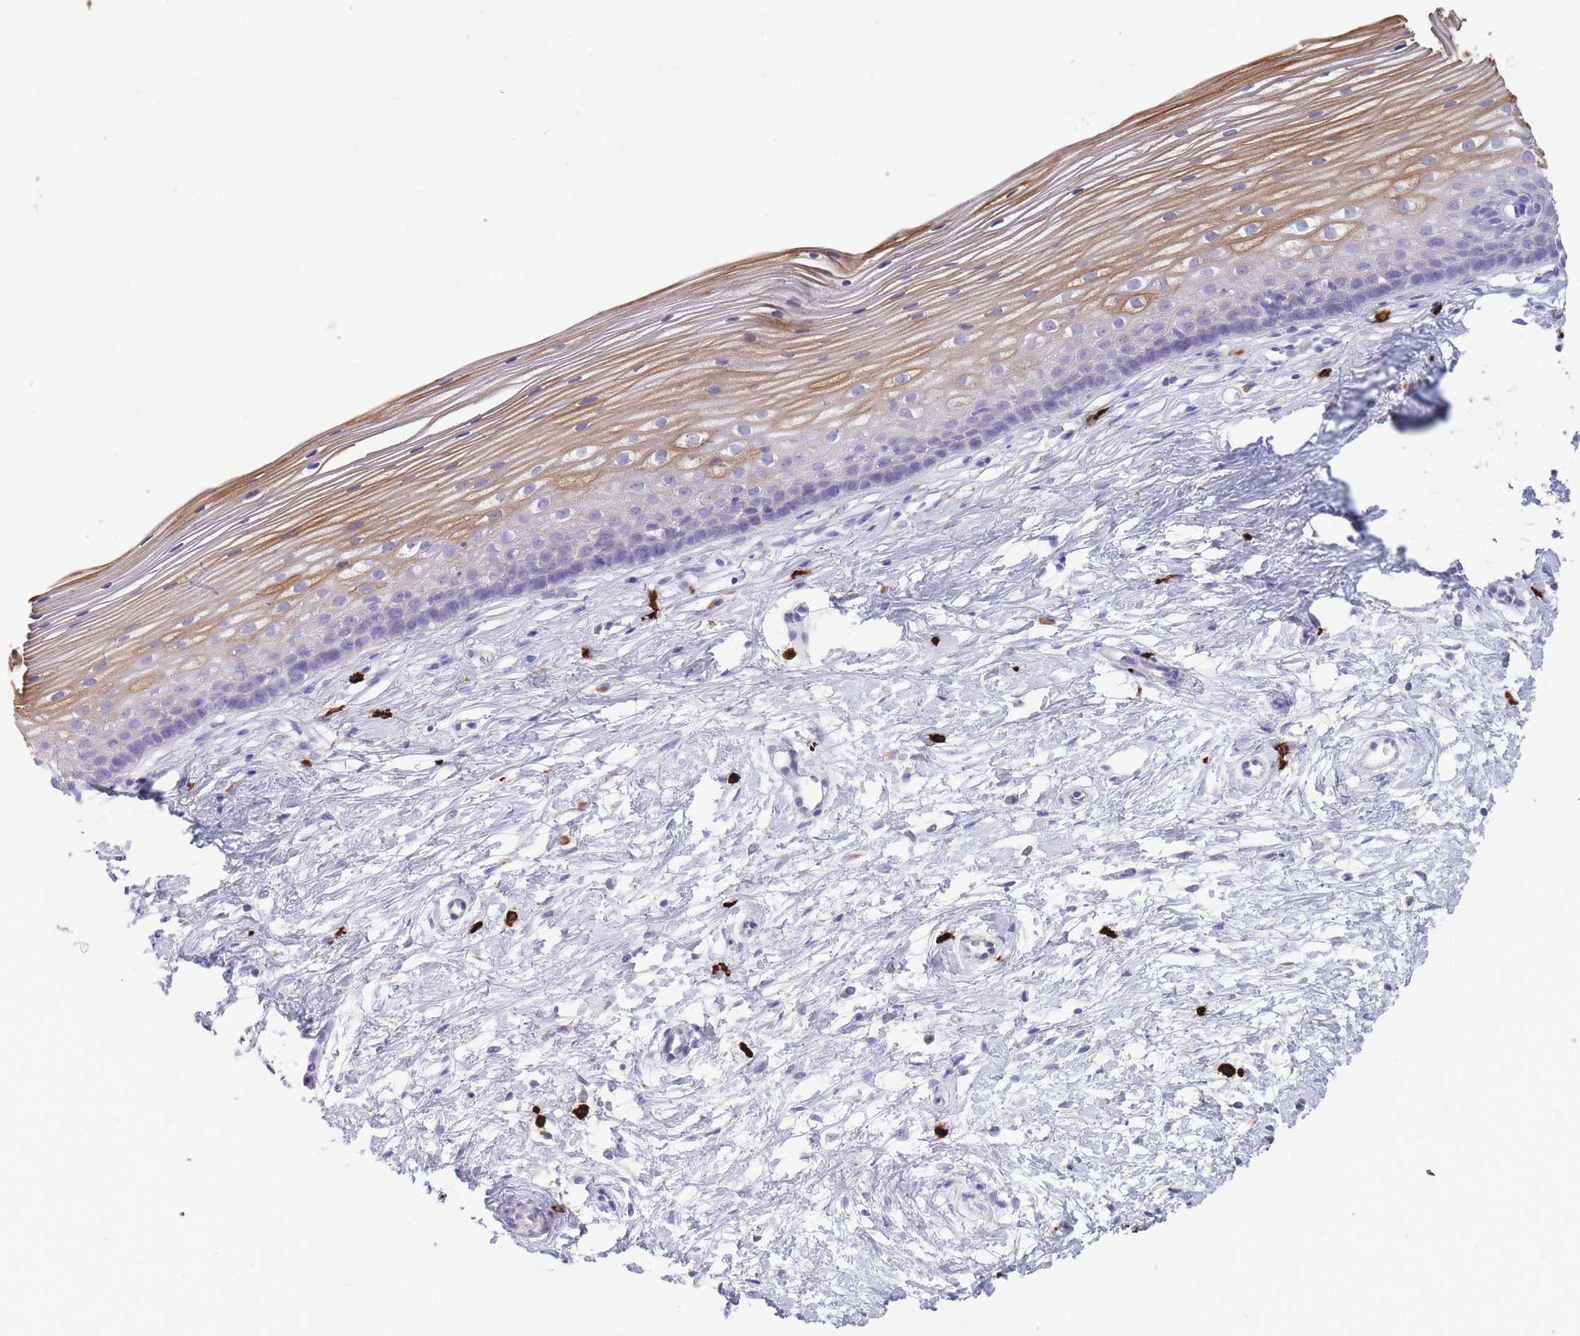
{"staining": {"intensity": "negative", "quantity": "none", "location": "none"}, "tissue": "cervix", "cell_type": "Glandular cells", "image_type": "normal", "snomed": [{"axis": "morphology", "description": "Normal tissue, NOS"}, {"axis": "topography", "description": "Cervix"}], "caption": "This is an IHC histopathology image of benign cervix. There is no positivity in glandular cells.", "gene": "TPSAB1", "patient": {"sex": "female", "age": 40}}